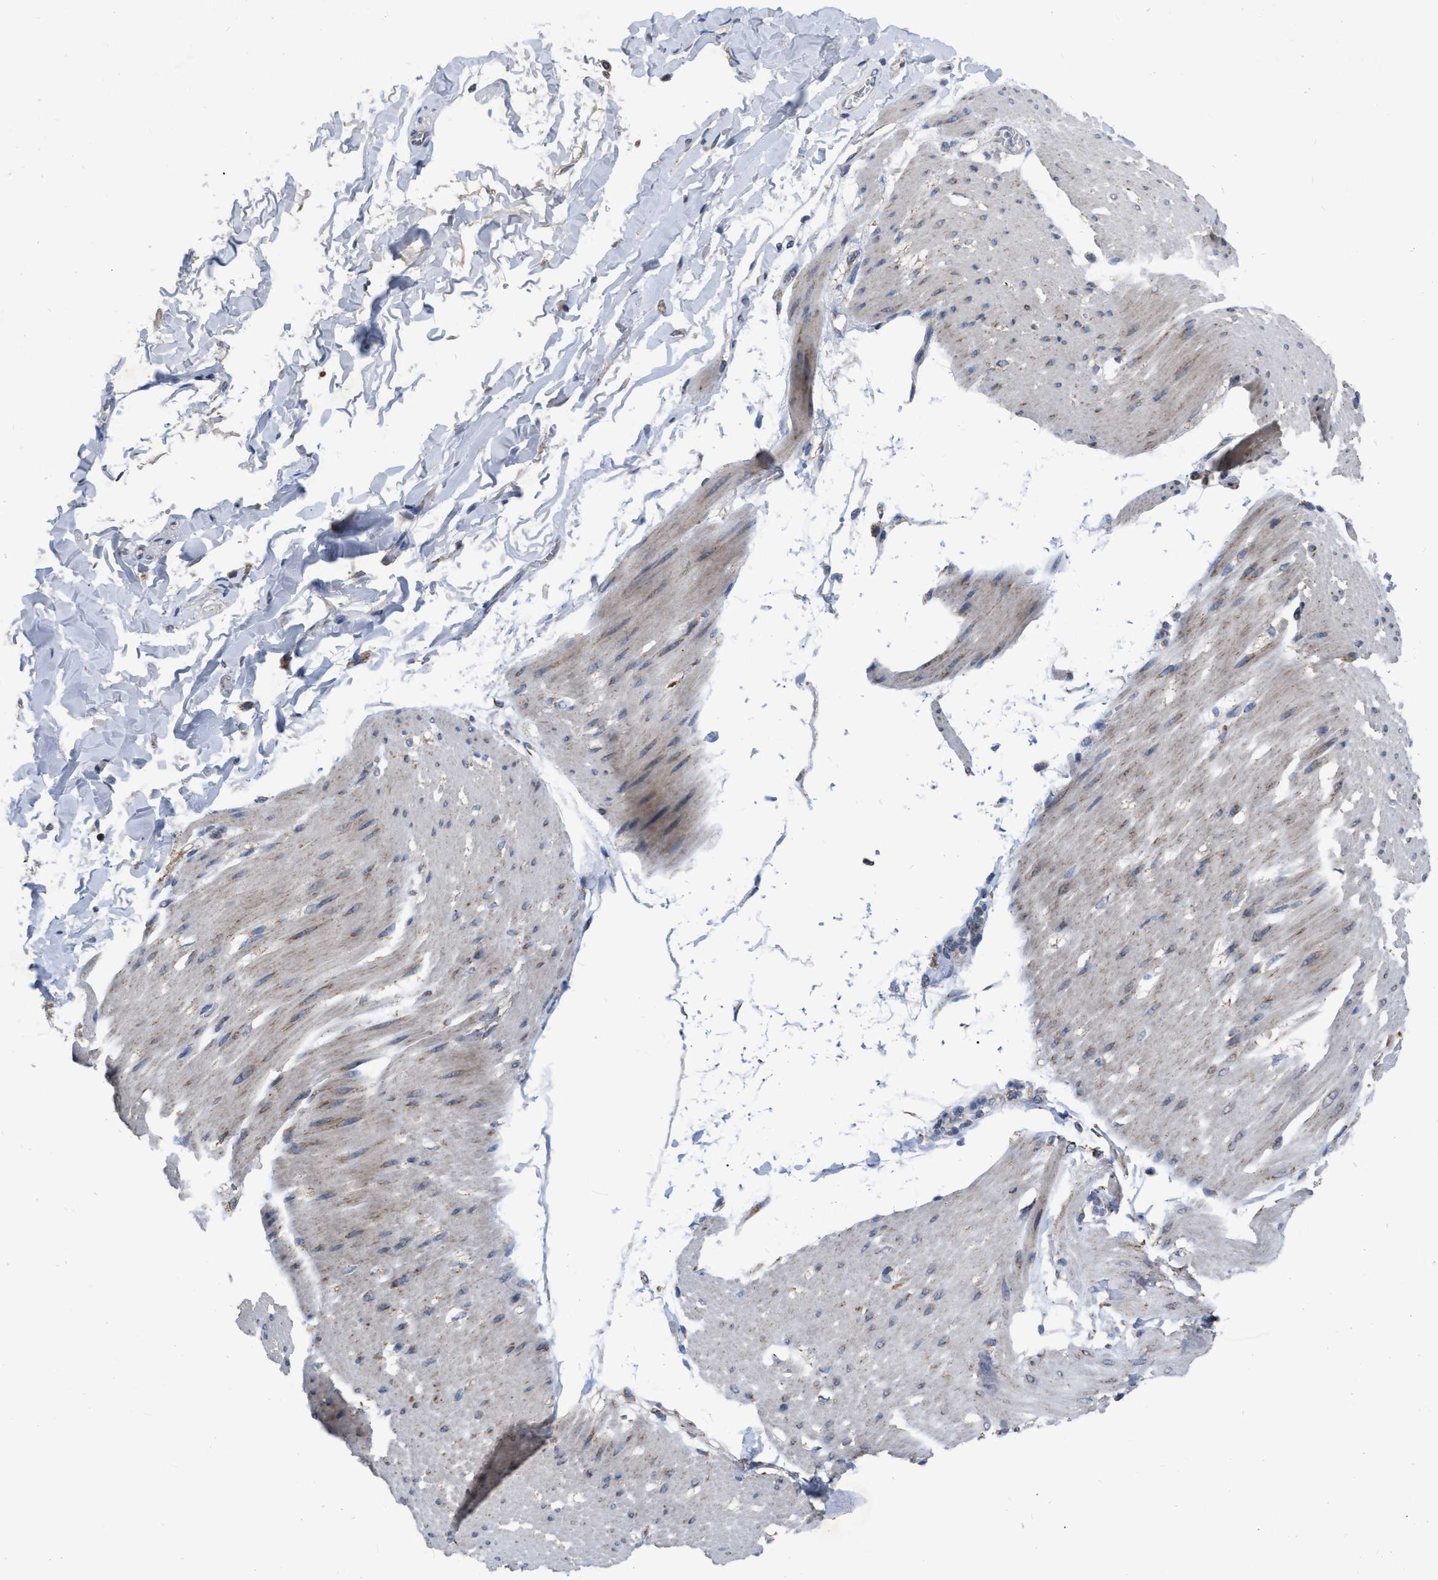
{"staining": {"intensity": "negative", "quantity": "none", "location": "none"}, "tissue": "adipose tissue", "cell_type": "Adipocytes", "image_type": "normal", "snomed": [{"axis": "morphology", "description": "Normal tissue, NOS"}, {"axis": "morphology", "description": "Adenocarcinoma, NOS"}, {"axis": "topography", "description": "Duodenum"}, {"axis": "topography", "description": "Peripheral nerve tissue"}], "caption": "This is a image of immunohistochemistry staining of unremarkable adipose tissue, which shows no expression in adipocytes.", "gene": "DDX56", "patient": {"sex": "female", "age": 60}}